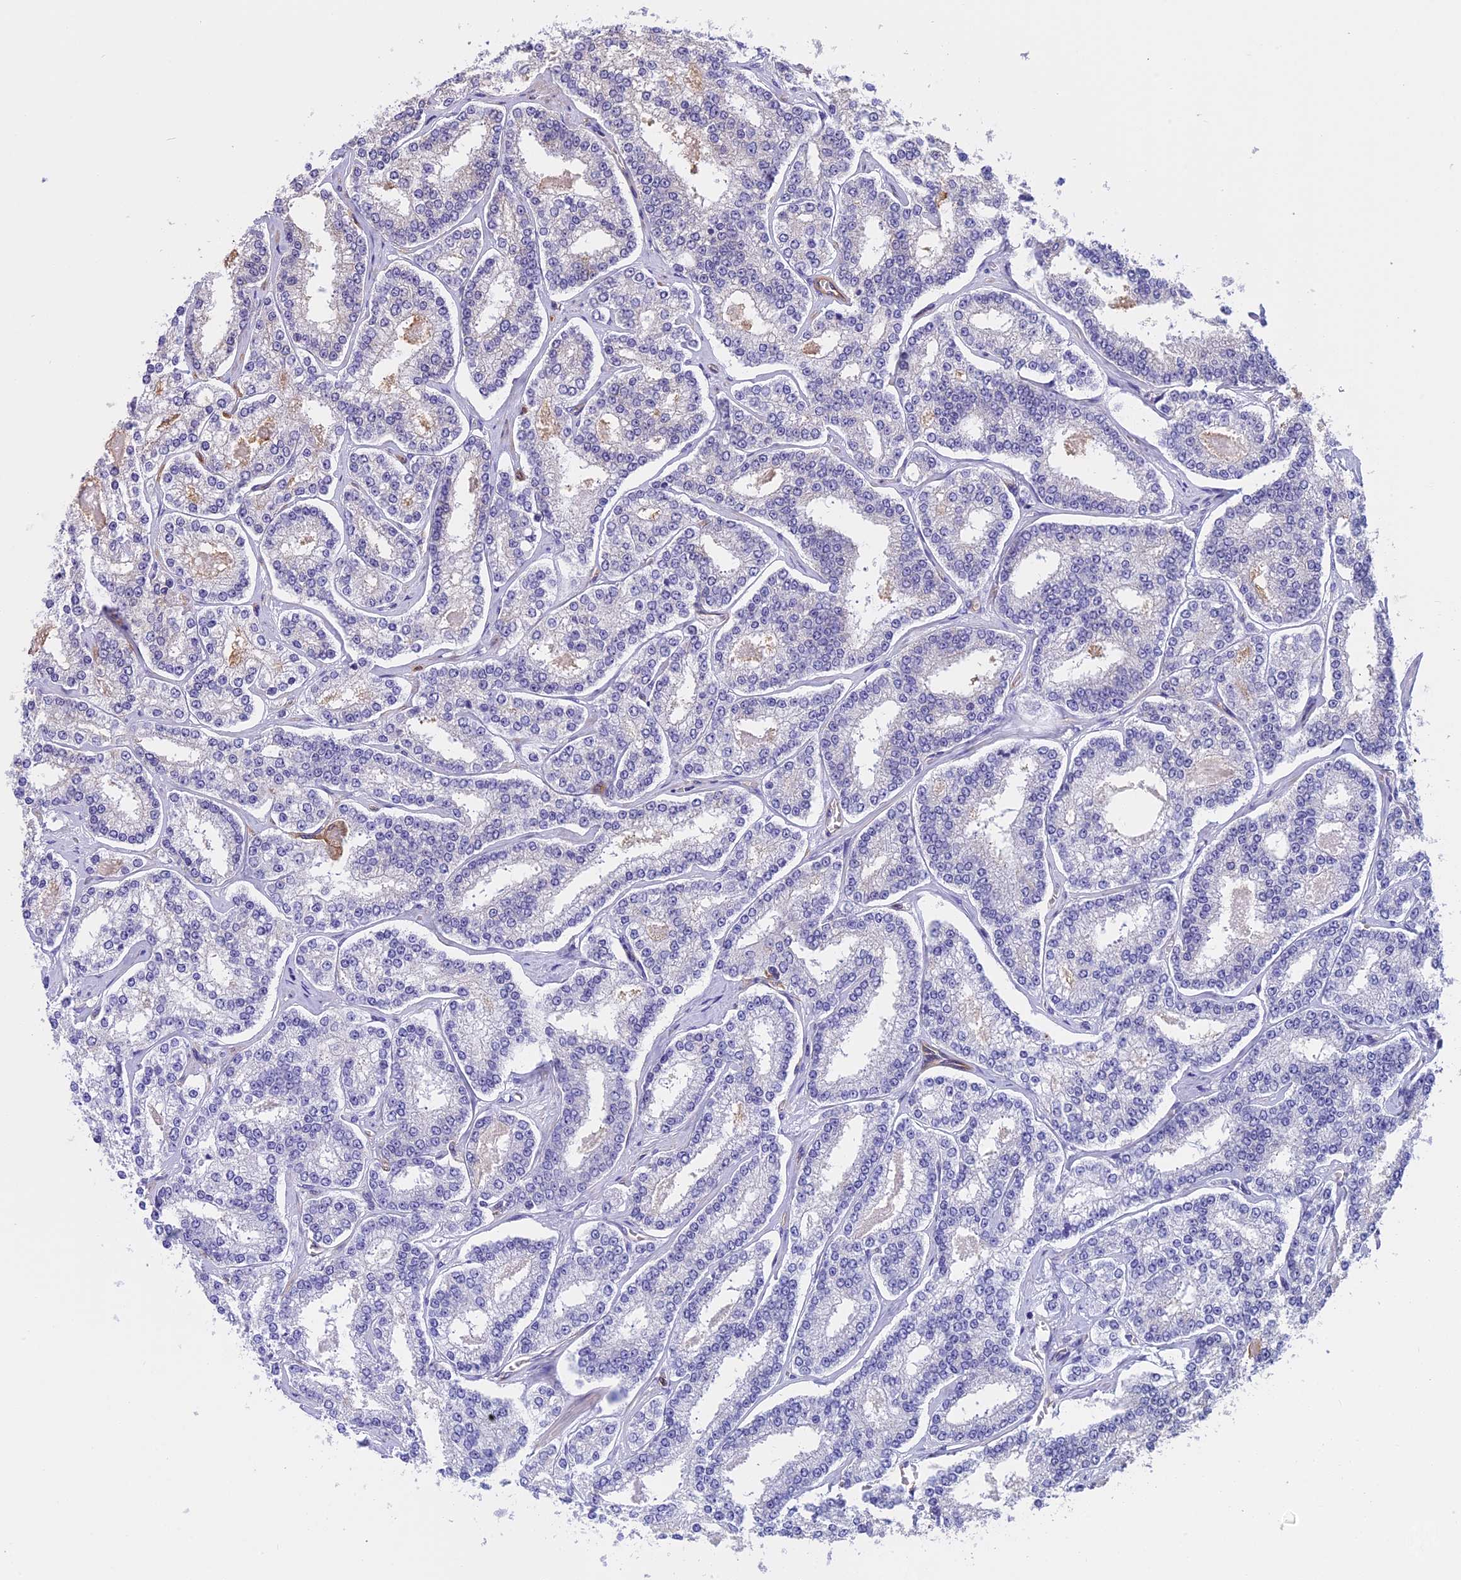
{"staining": {"intensity": "negative", "quantity": "none", "location": "none"}, "tissue": "prostate cancer", "cell_type": "Tumor cells", "image_type": "cancer", "snomed": [{"axis": "morphology", "description": "Normal tissue, NOS"}, {"axis": "morphology", "description": "Adenocarcinoma, High grade"}, {"axis": "topography", "description": "Prostate"}], "caption": "High power microscopy micrograph of an IHC histopathology image of prostate cancer, revealing no significant staining in tumor cells.", "gene": "EHBP1L1", "patient": {"sex": "male", "age": 83}}